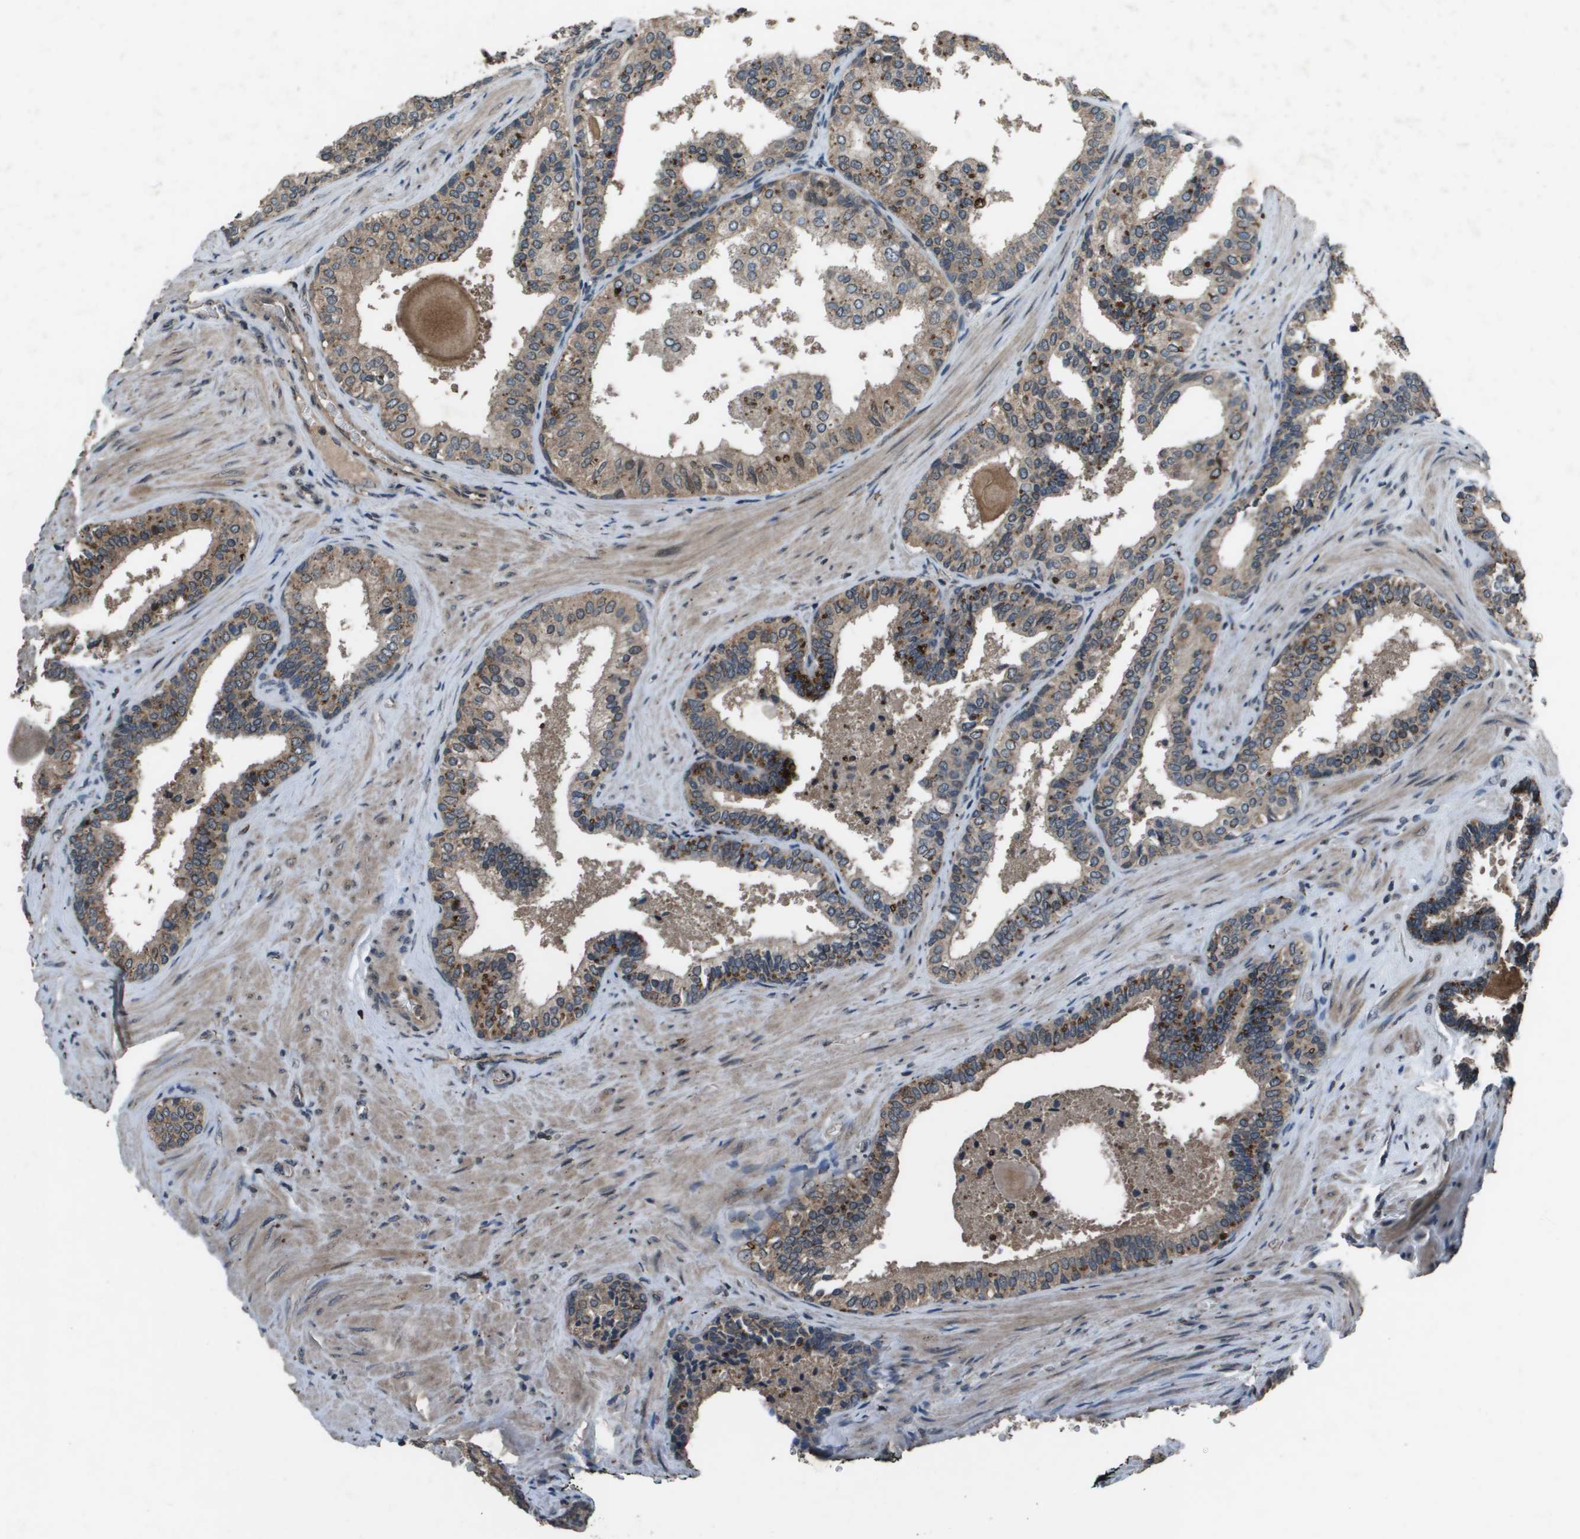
{"staining": {"intensity": "weak", "quantity": ">75%", "location": "cytoplasmic/membranous"}, "tissue": "prostate cancer", "cell_type": "Tumor cells", "image_type": "cancer", "snomed": [{"axis": "morphology", "description": "Adenocarcinoma, Low grade"}, {"axis": "topography", "description": "Prostate"}], "caption": "Immunohistochemistry (DAB (3,3'-diaminobenzidine)) staining of prostate cancer displays weak cytoplasmic/membranous protein positivity in about >75% of tumor cells.", "gene": "GOSR2", "patient": {"sex": "male", "age": 60}}